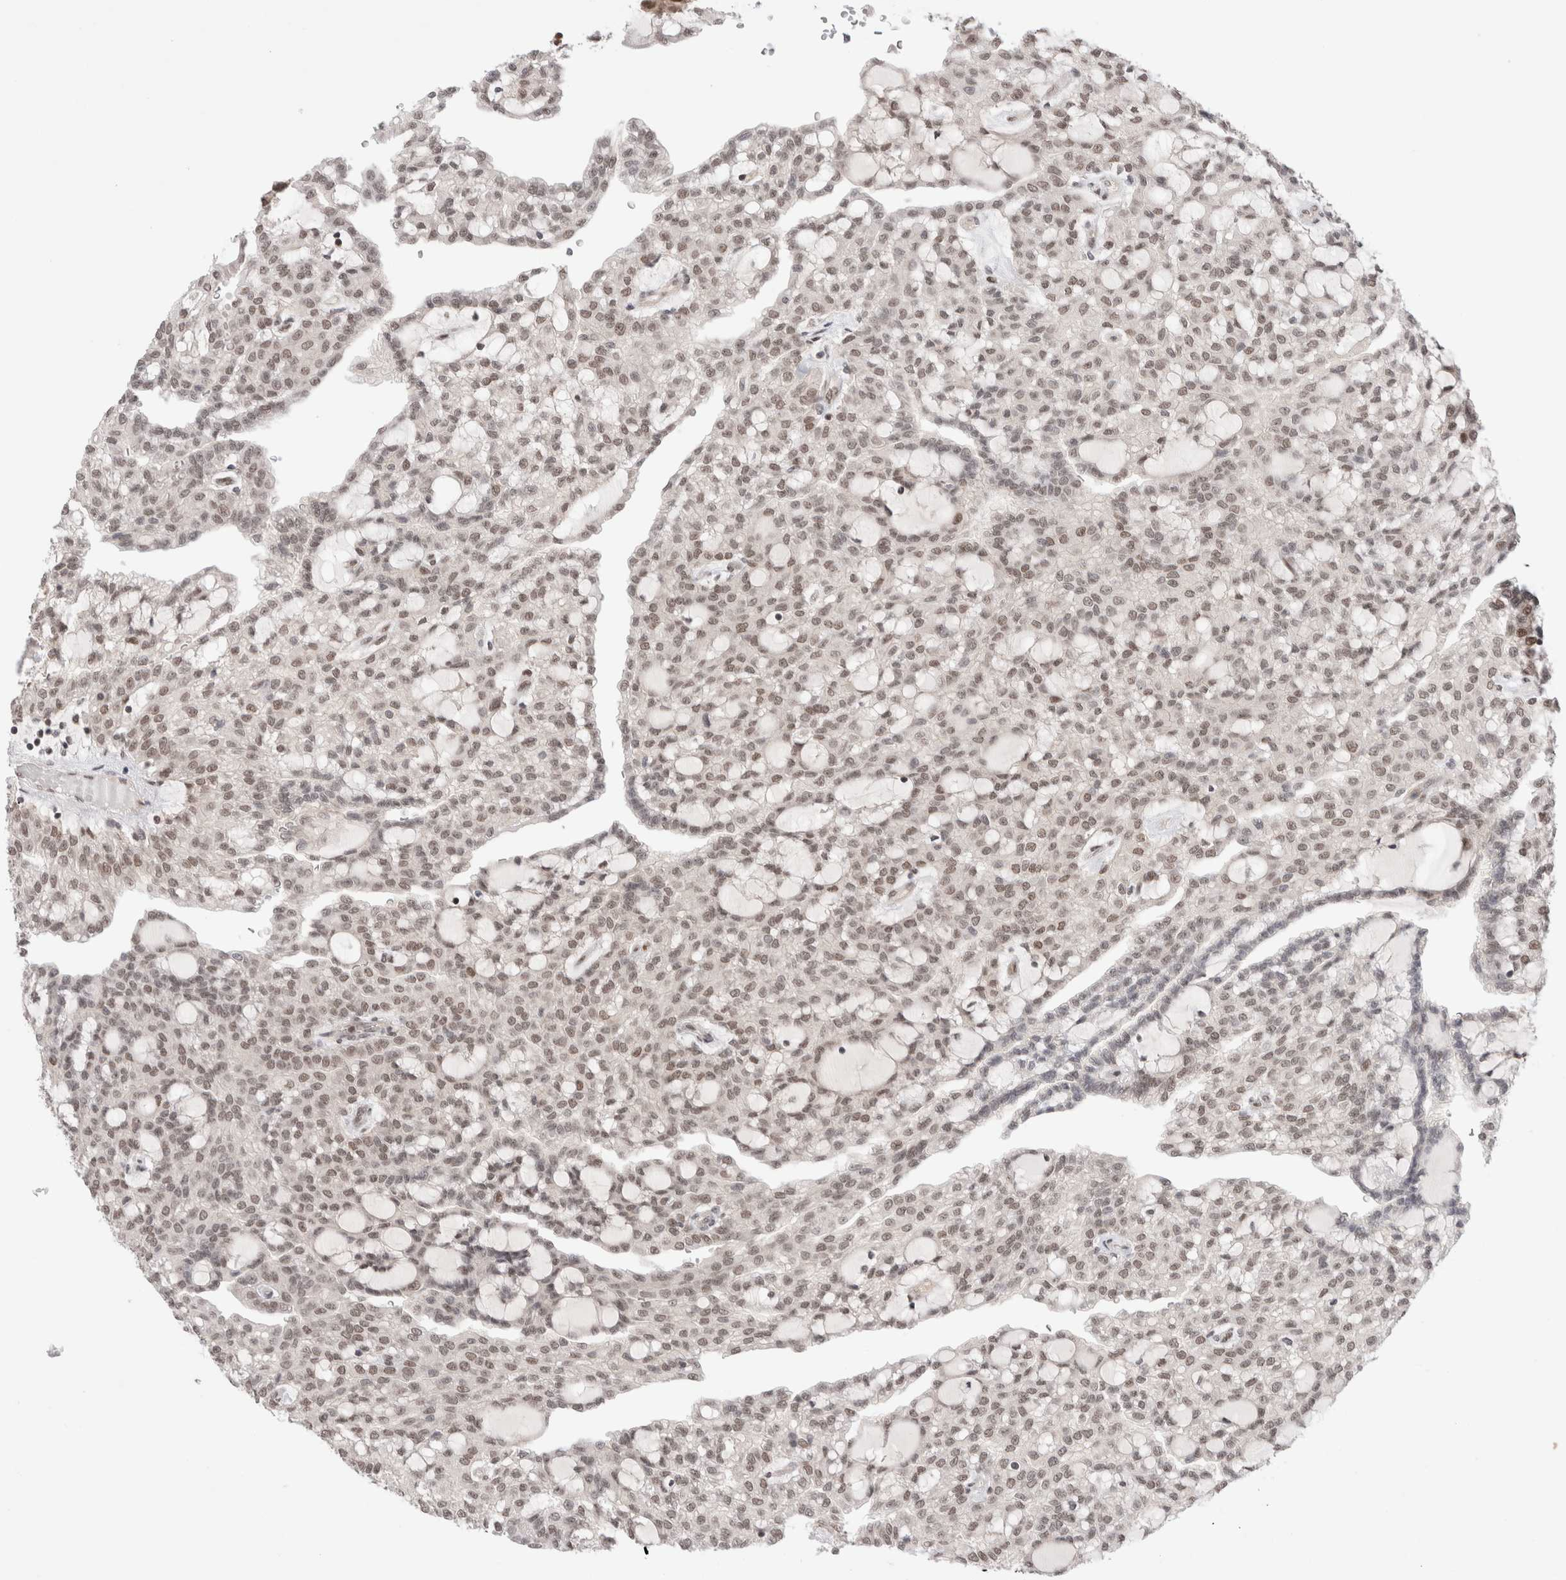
{"staining": {"intensity": "weak", "quantity": ">75%", "location": "nuclear"}, "tissue": "renal cancer", "cell_type": "Tumor cells", "image_type": "cancer", "snomed": [{"axis": "morphology", "description": "Adenocarcinoma, NOS"}, {"axis": "topography", "description": "Kidney"}], "caption": "Renal cancer (adenocarcinoma) was stained to show a protein in brown. There is low levels of weak nuclear positivity in approximately >75% of tumor cells. Using DAB (brown) and hematoxylin (blue) stains, captured at high magnification using brightfield microscopy.", "gene": "GATAD2A", "patient": {"sex": "male", "age": 63}}